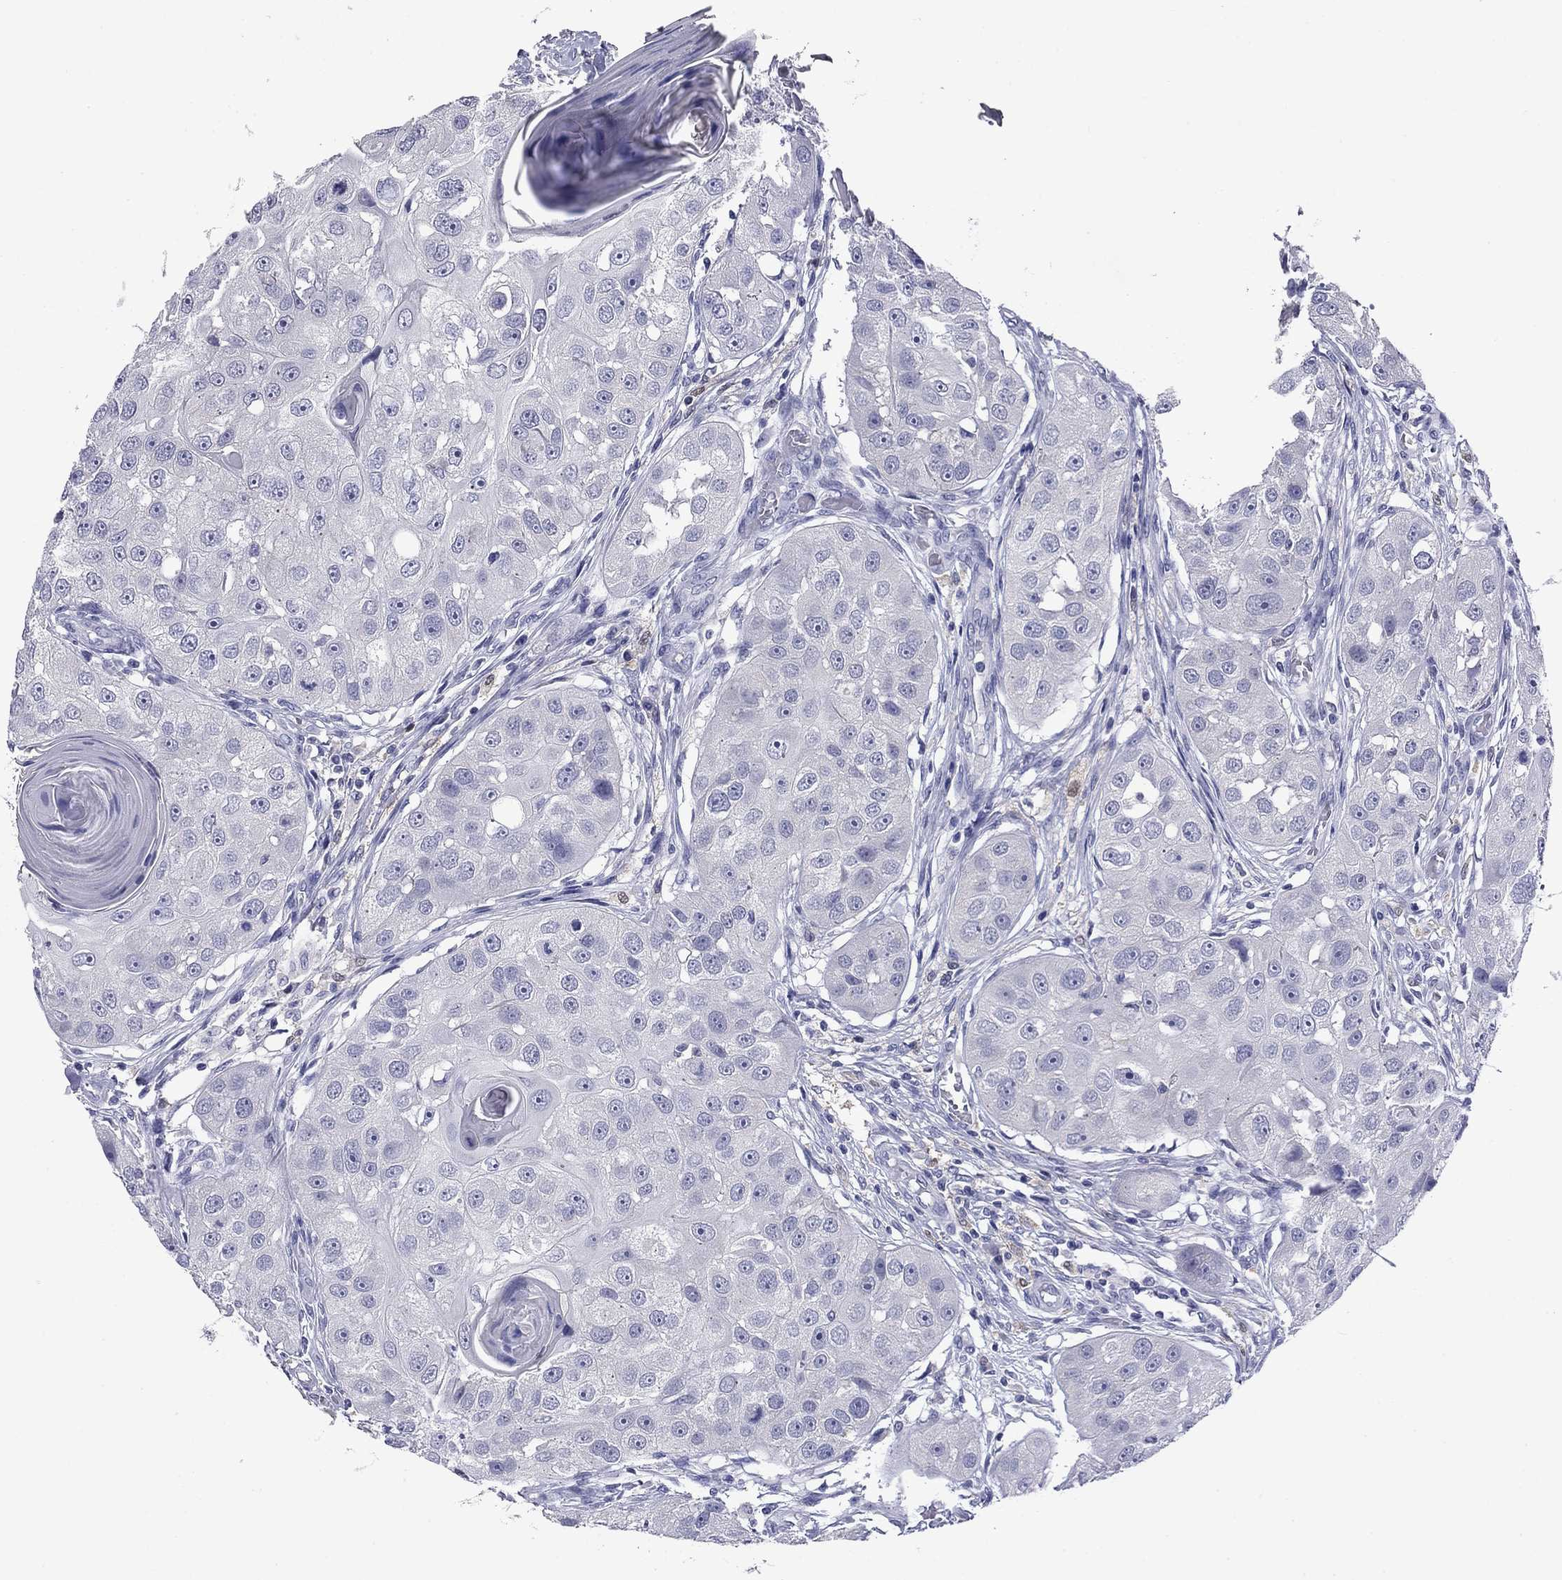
{"staining": {"intensity": "negative", "quantity": "none", "location": "none"}, "tissue": "head and neck cancer", "cell_type": "Tumor cells", "image_type": "cancer", "snomed": [{"axis": "morphology", "description": "Normal tissue, NOS"}, {"axis": "morphology", "description": "Squamous cell carcinoma, NOS"}, {"axis": "topography", "description": "Skeletal muscle"}, {"axis": "topography", "description": "Head-Neck"}], "caption": "Human squamous cell carcinoma (head and neck) stained for a protein using immunohistochemistry shows no staining in tumor cells.", "gene": "CFAP119", "patient": {"sex": "male", "age": 51}}